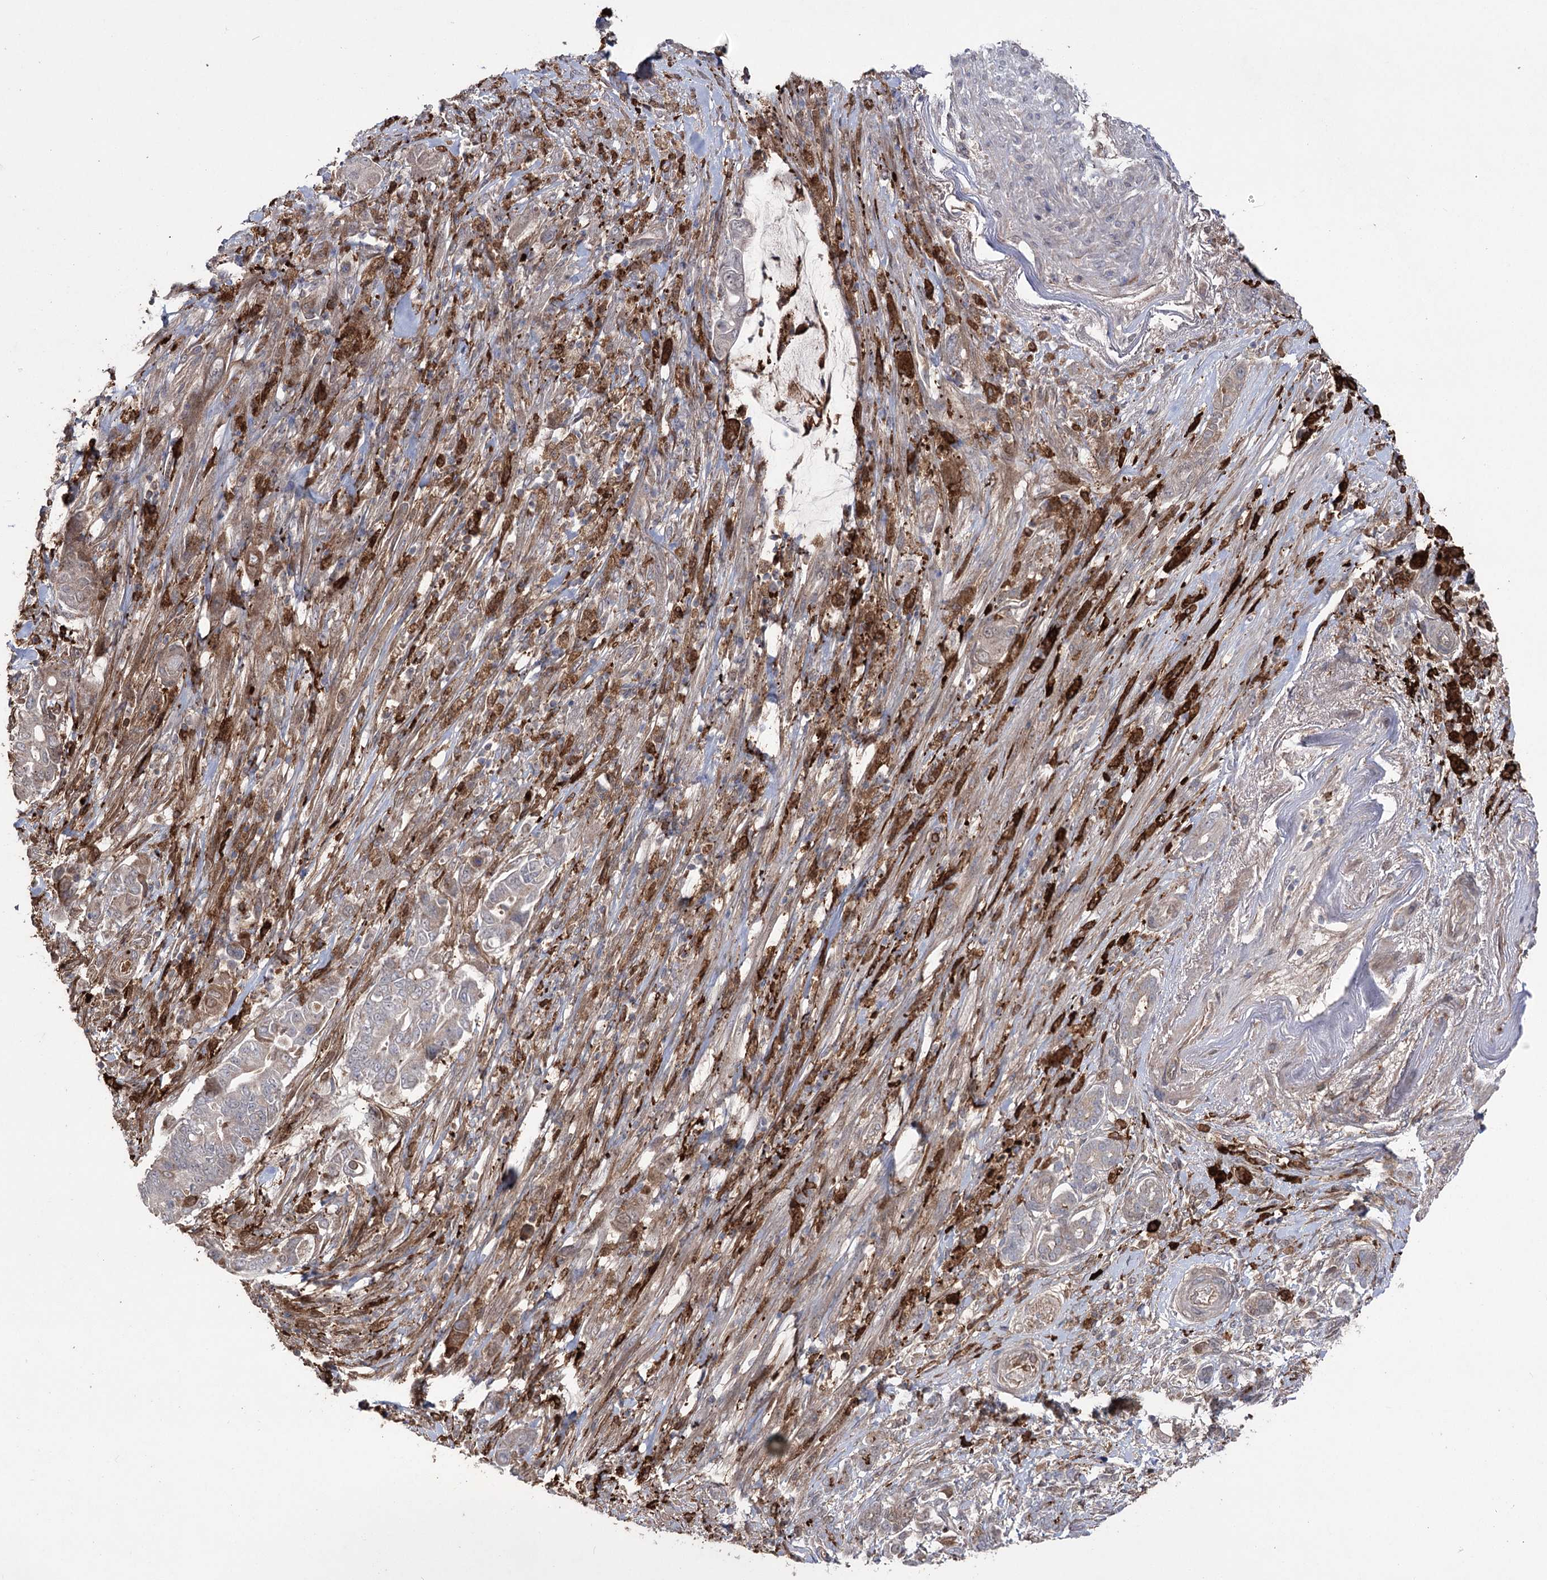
{"staining": {"intensity": "weak", "quantity": "<25%", "location": "cytoplasmic/membranous"}, "tissue": "pancreatic cancer", "cell_type": "Tumor cells", "image_type": "cancer", "snomed": [{"axis": "morphology", "description": "Adenocarcinoma, NOS"}, {"axis": "topography", "description": "Pancreas"}], "caption": "IHC image of human pancreatic adenocarcinoma stained for a protein (brown), which reveals no expression in tumor cells.", "gene": "OTUD1", "patient": {"sex": "male", "age": 68}}